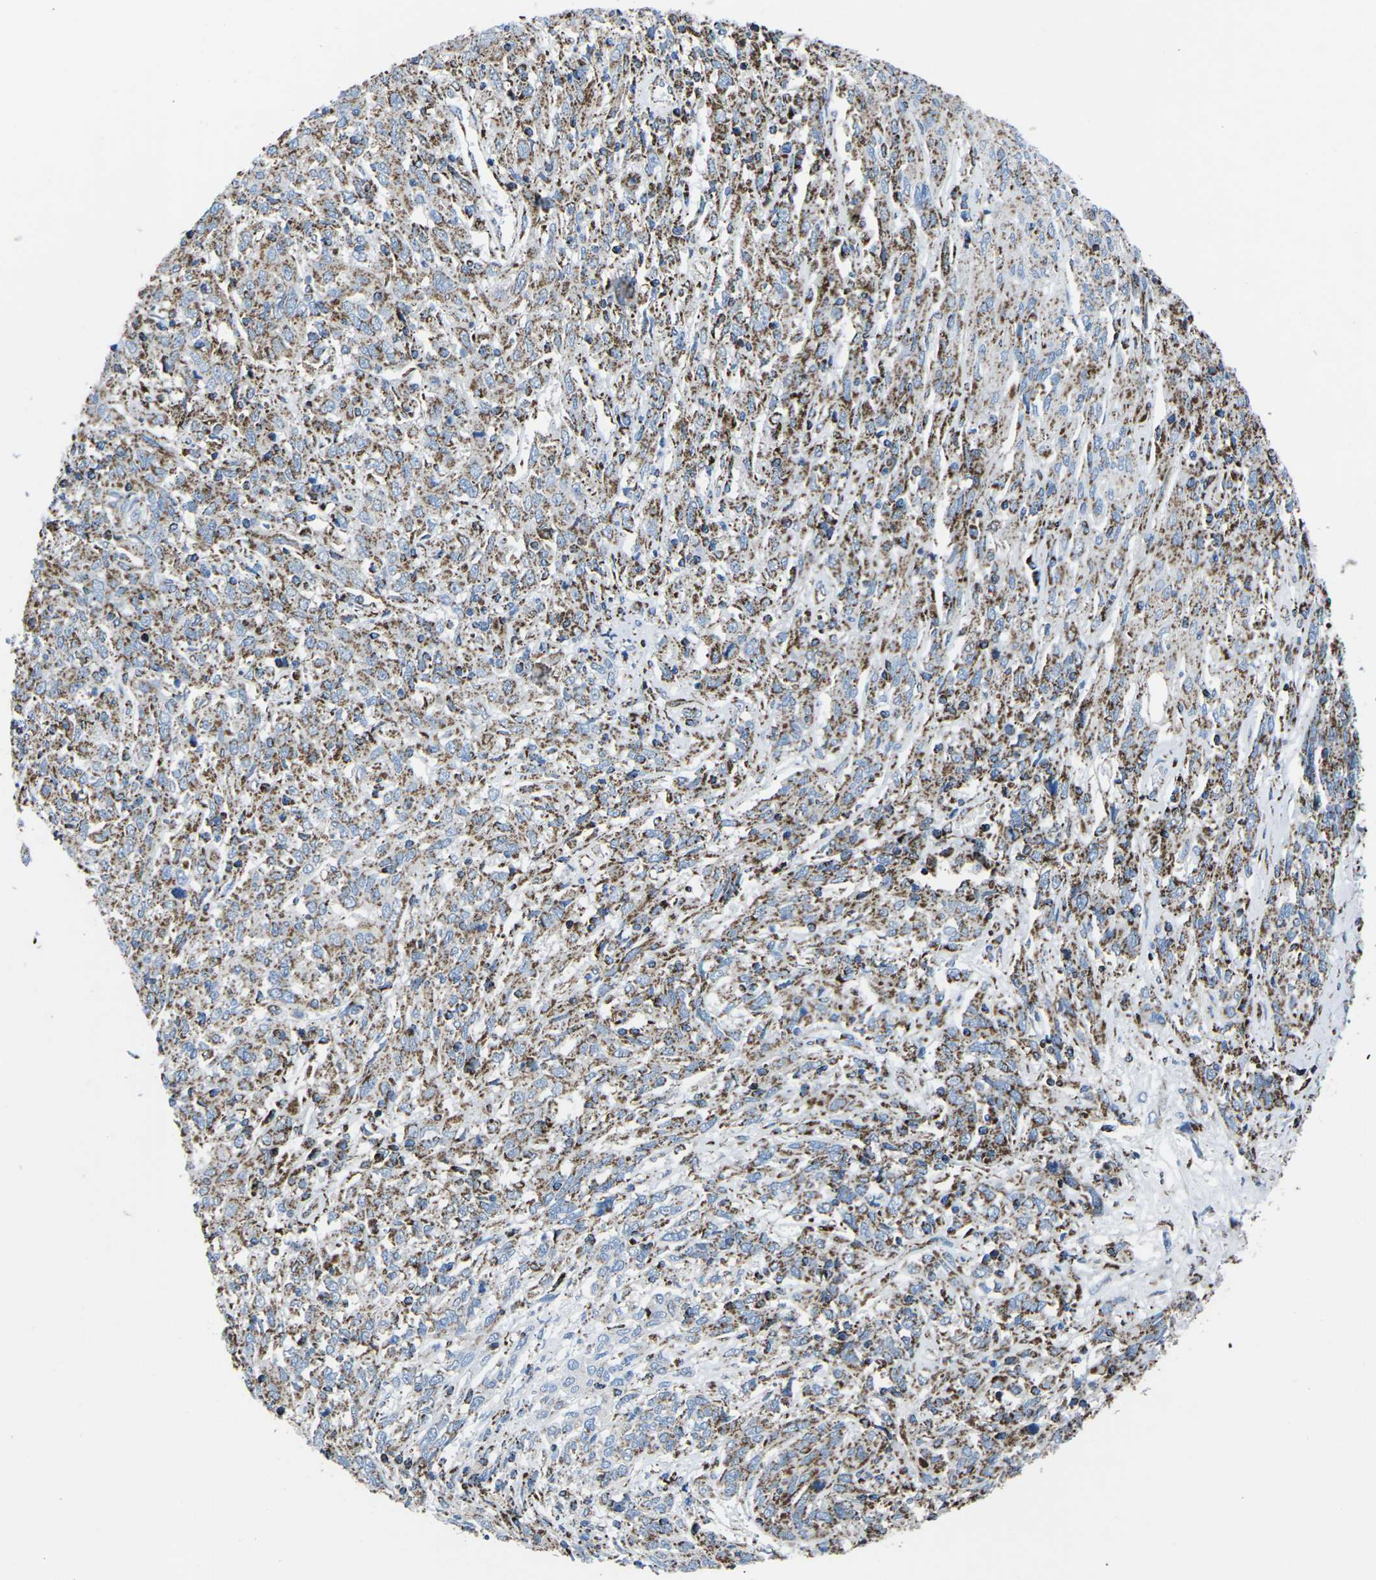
{"staining": {"intensity": "strong", "quantity": "25%-75%", "location": "cytoplasmic/membranous"}, "tissue": "cervical cancer", "cell_type": "Tumor cells", "image_type": "cancer", "snomed": [{"axis": "morphology", "description": "Squamous cell carcinoma, NOS"}, {"axis": "topography", "description": "Cervix"}], "caption": "Protein expression by immunohistochemistry (IHC) reveals strong cytoplasmic/membranous staining in about 25%-75% of tumor cells in cervical squamous cell carcinoma.", "gene": "MT-CO2", "patient": {"sex": "female", "age": 46}}